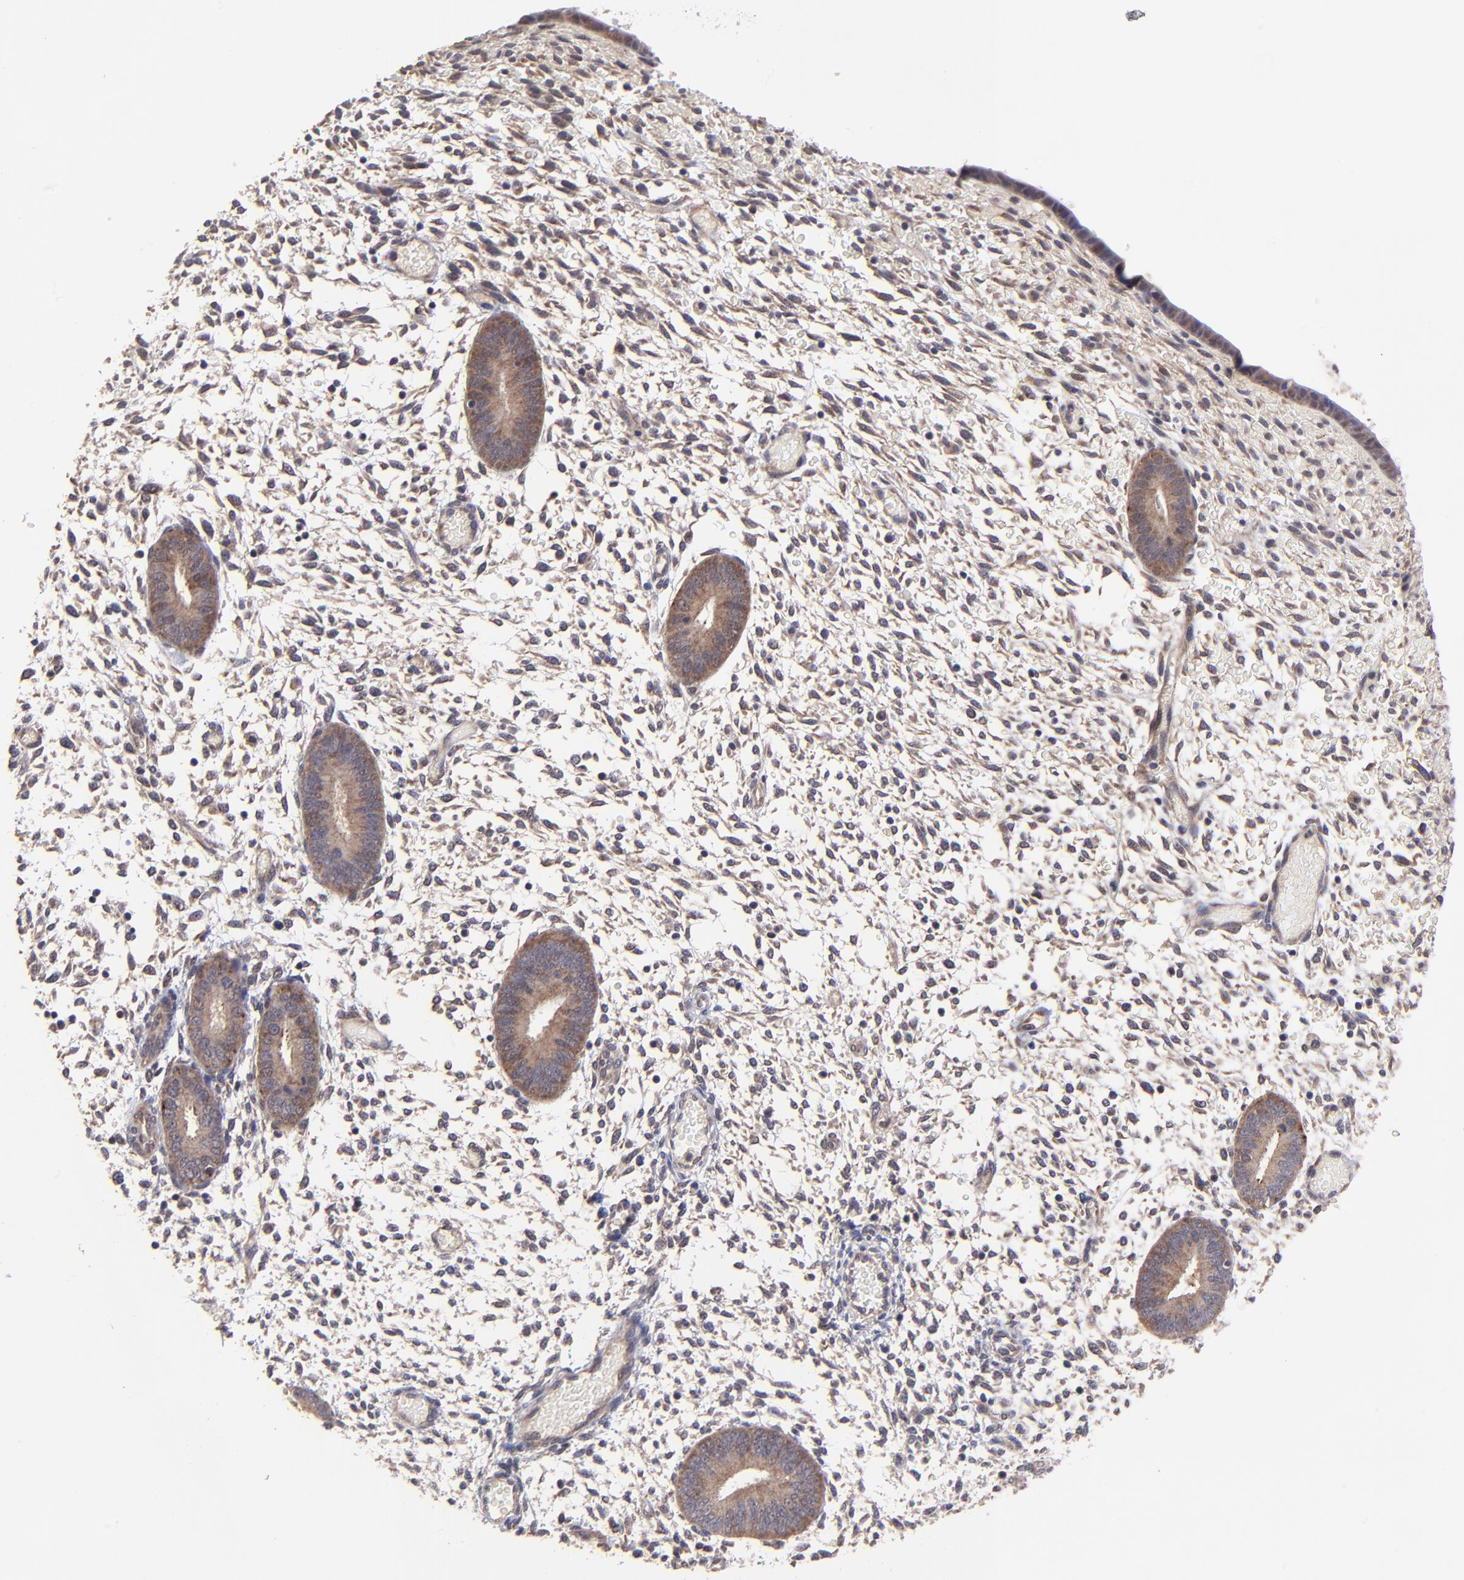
{"staining": {"intensity": "weak", "quantity": "25%-75%", "location": "cytoplasmic/membranous"}, "tissue": "endometrium", "cell_type": "Cells in endometrial stroma", "image_type": "normal", "snomed": [{"axis": "morphology", "description": "Normal tissue, NOS"}, {"axis": "topography", "description": "Endometrium"}], "caption": "The micrograph displays staining of benign endometrium, revealing weak cytoplasmic/membranous protein staining (brown color) within cells in endometrial stroma.", "gene": "BAIAP2L2", "patient": {"sex": "female", "age": 42}}